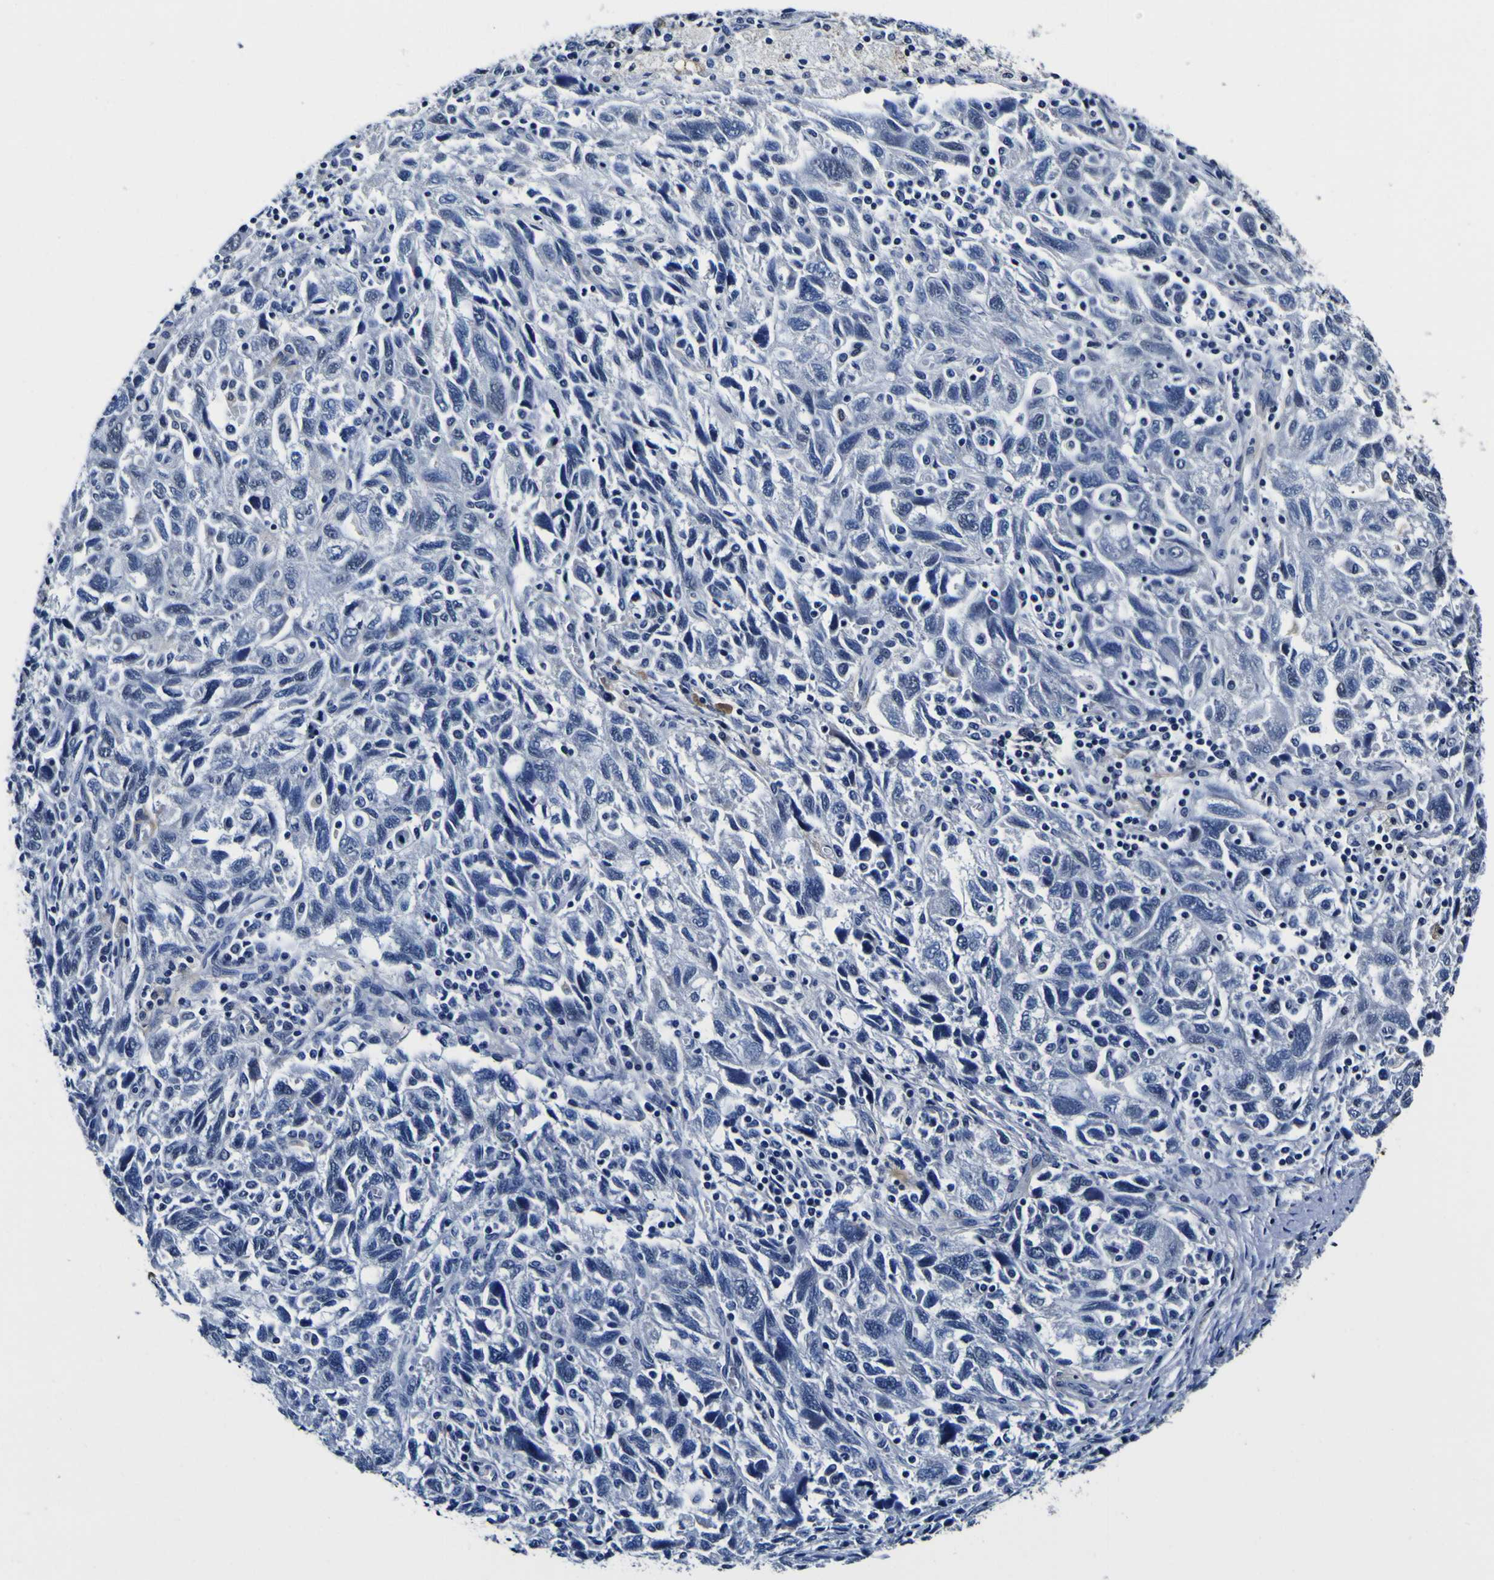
{"staining": {"intensity": "negative", "quantity": "none", "location": "none"}, "tissue": "ovarian cancer", "cell_type": "Tumor cells", "image_type": "cancer", "snomed": [{"axis": "morphology", "description": "Carcinoma, NOS"}, {"axis": "morphology", "description": "Cystadenocarcinoma, serous, NOS"}, {"axis": "topography", "description": "Ovary"}], "caption": "Tumor cells are negative for protein expression in human ovarian cancer (carcinoma).", "gene": "POSTN", "patient": {"sex": "female", "age": 69}}